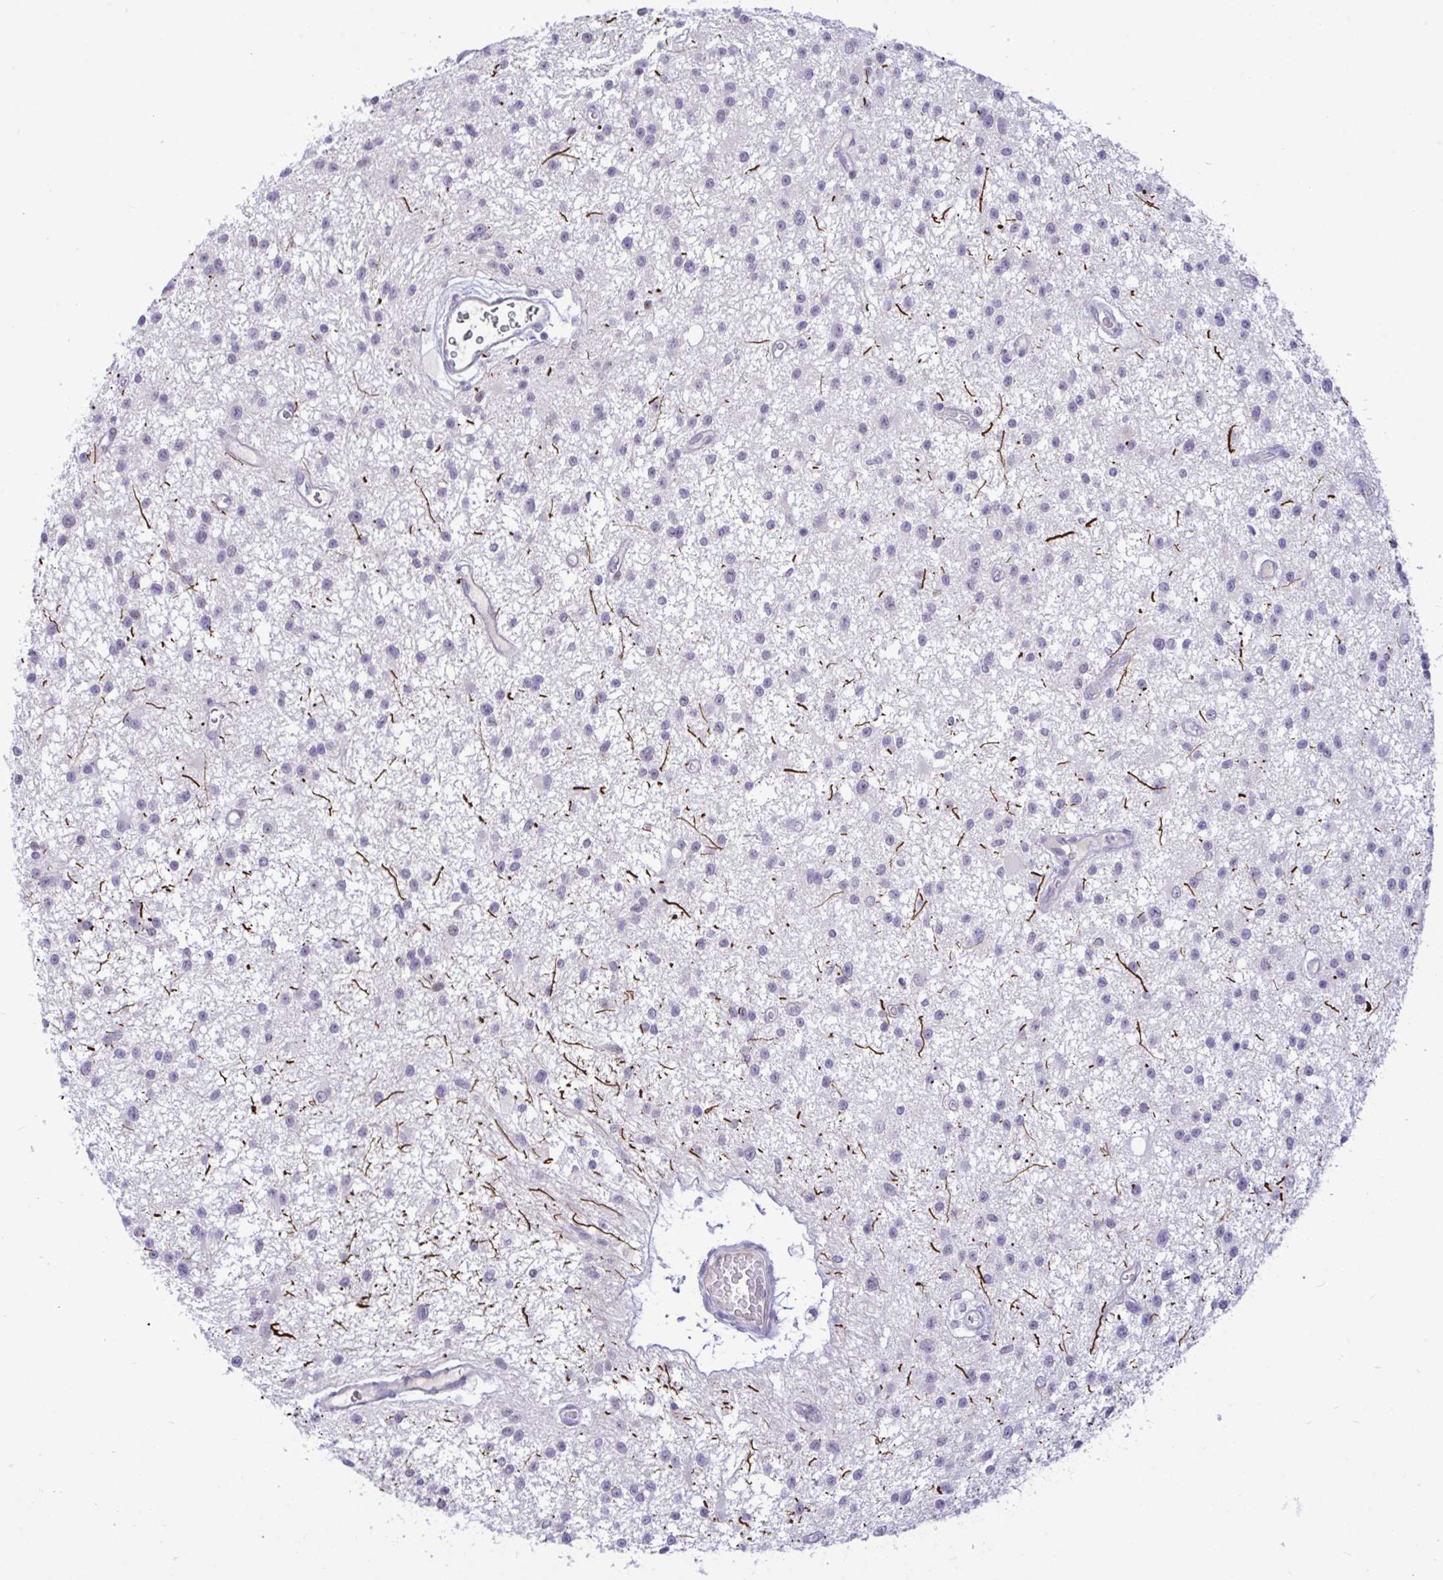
{"staining": {"intensity": "negative", "quantity": "none", "location": "none"}, "tissue": "glioma", "cell_type": "Tumor cells", "image_type": "cancer", "snomed": [{"axis": "morphology", "description": "Glioma, malignant, Low grade"}, {"axis": "topography", "description": "Brain"}], "caption": "Immunohistochemical staining of malignant glioma (low-grade) displays no significant staining in tumor cells.", "gene": "EPOP", "patient": {"sex": "male", "age": 43}}